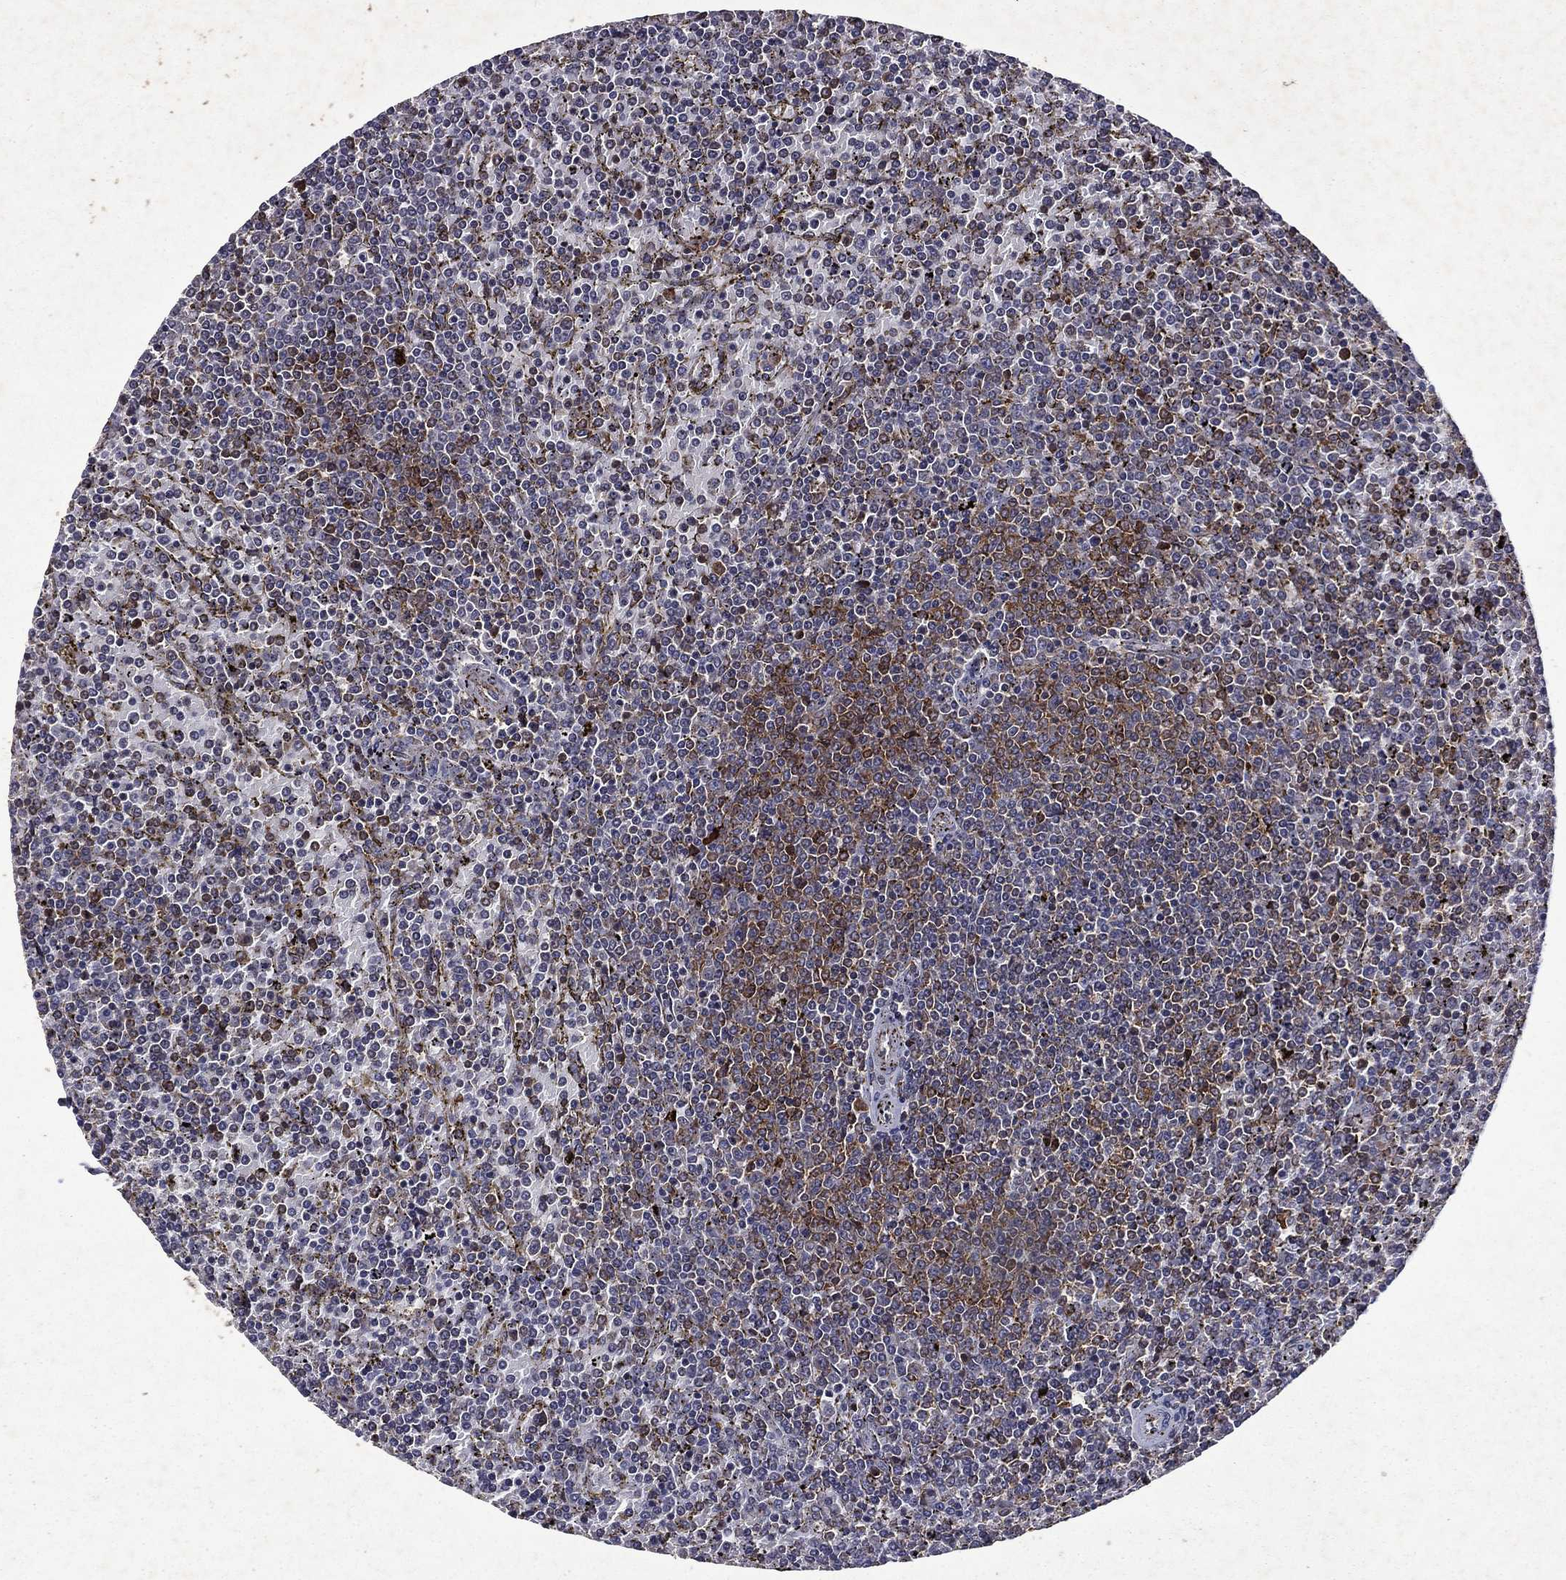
{"staining": {"intensity": "moderate", "quantity": "<25%", "location": "cytoplasmic/membranous"}, "tissue": "lymphoma", "cell_type": "Tumor cells", "image_type": "cancer", "snomed": [{"axis": "morphology", "description": "Malignant lymphoma, non-Hodgkin's type, Low grade"}, {"axis": "topography", "description": "Spleen"}], "caption": "Malignant lymphoma, non-Hodgkin's type (low-grade) was stained to show a protein in brown. There is low levels of moderate cytoplasmic/membranous expression in approximately <25% of tumor cells. The staining is performed using DAB brown chromogen to label protein expression. The nuclei are counter-stained blue using hematoxylin.", "gene": "EIF2B4", "patient": {"sex": "female", "age": 77}}